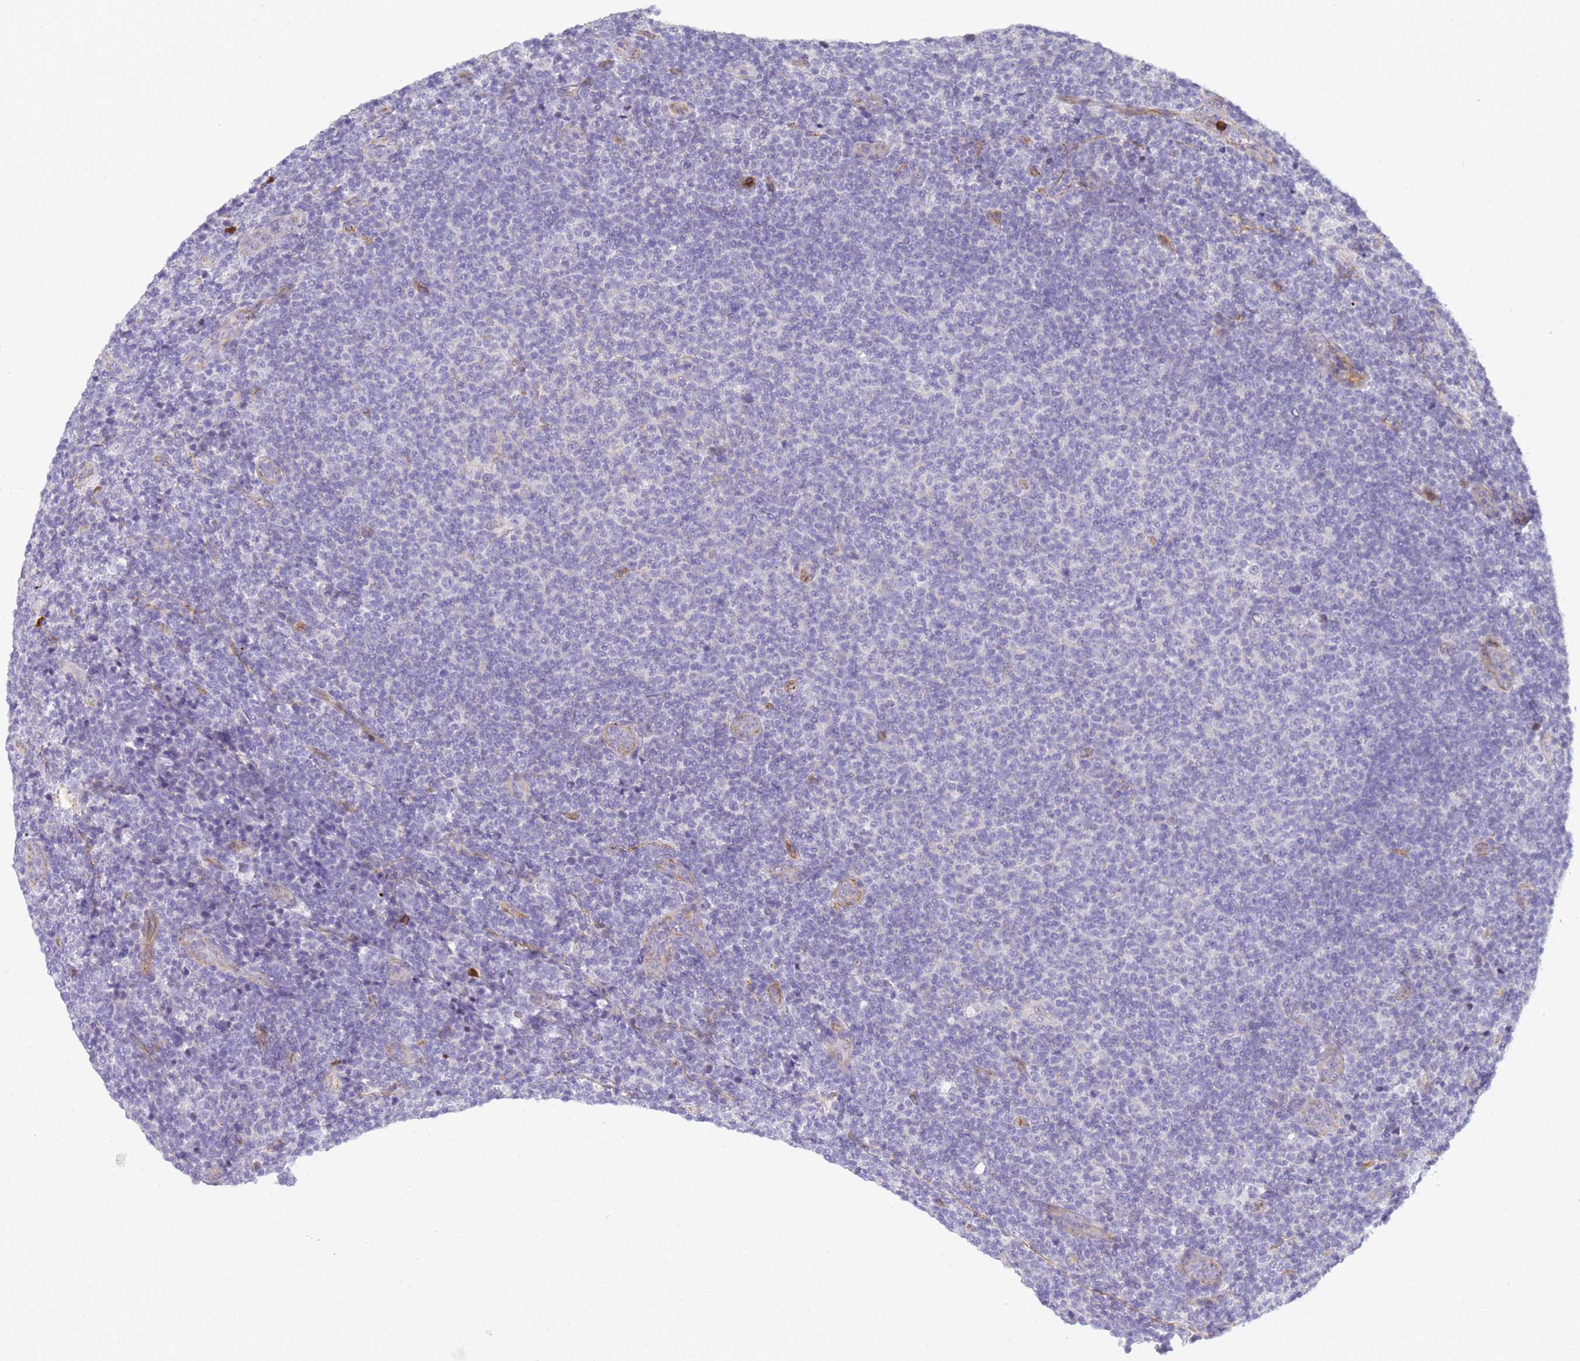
{"staining": {"intensity": "negative", "quantity": "none", "location": "none"}, "tissue": "lymphoma", "cell_type": "Tumor cells", "image_type": "cancer", "snomed": [{"axis": "morphology", "description": "Malignant lymphoma, non-Hodgkin's type, Low grade"}, {"axis": "topography", "description": "Lymph node"}], "caption": "High power microscopy image of an immunohistochemistry photomicrograph of low-grade malignant lymphoma, non-Hodgkin's type, revealing no significant staining in tumor cells.", "gene": "GON4L", "patient": {"sex": "male", "age": 66}}